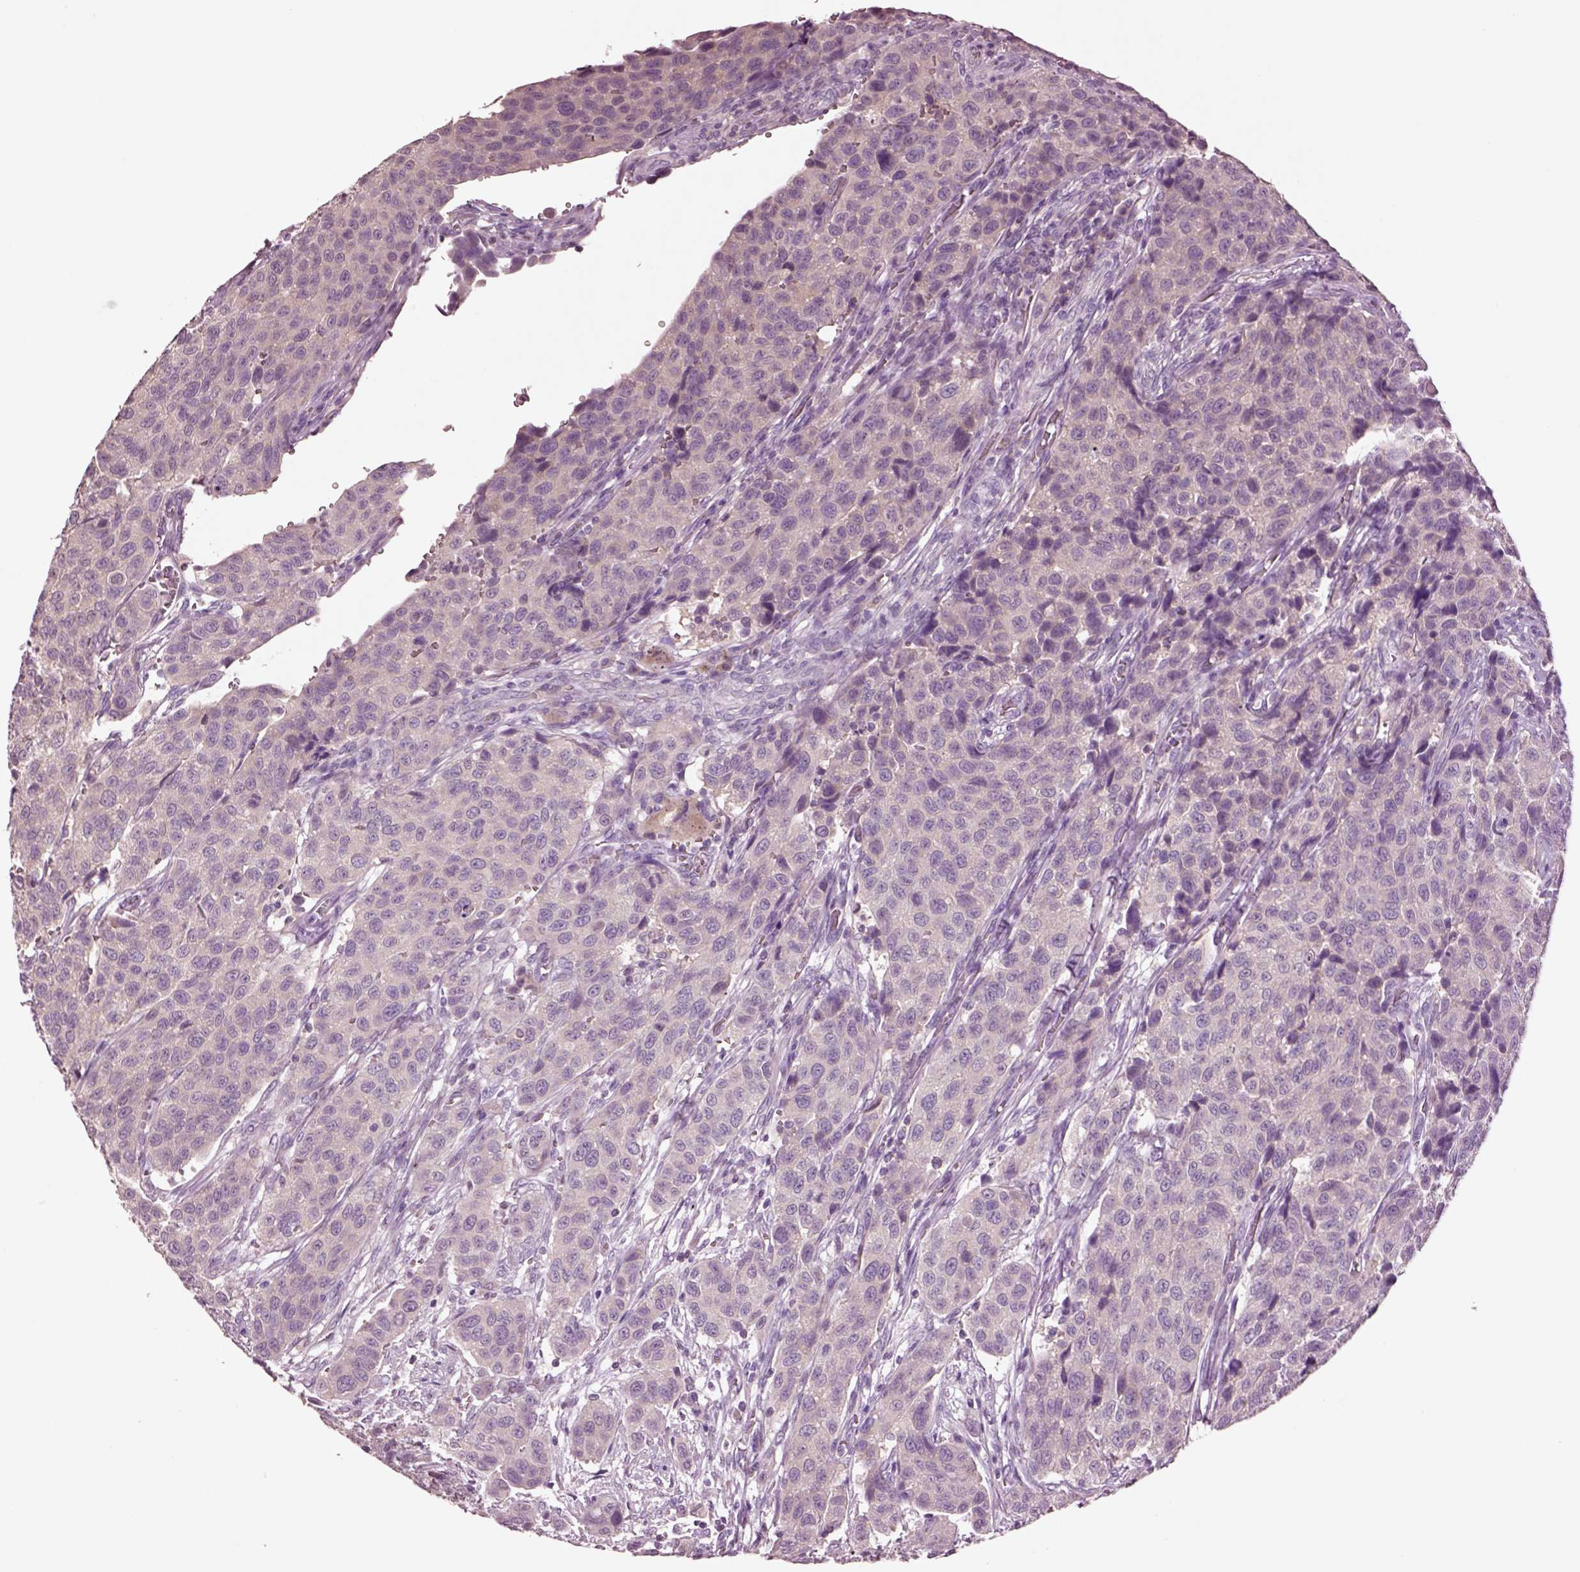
{"staining": {"intensity": "negative", "quantity": "none", "location": "none"}, "tissue": "urothelial cancer", "cell_type": "Tumor cells", "image_type": "cancer", "snomed": [{"axis": "morphology", "description": "Urothelial carcinoma, High grade"}, {"axis": "topography", "description": "Urinary bladder"}], "caption": "There is no significant positivity in tumor cells of high-grade urothelial carcinoma.", "gene": "CLPSL1", "patient": {"sex": "female", "age": 58}}